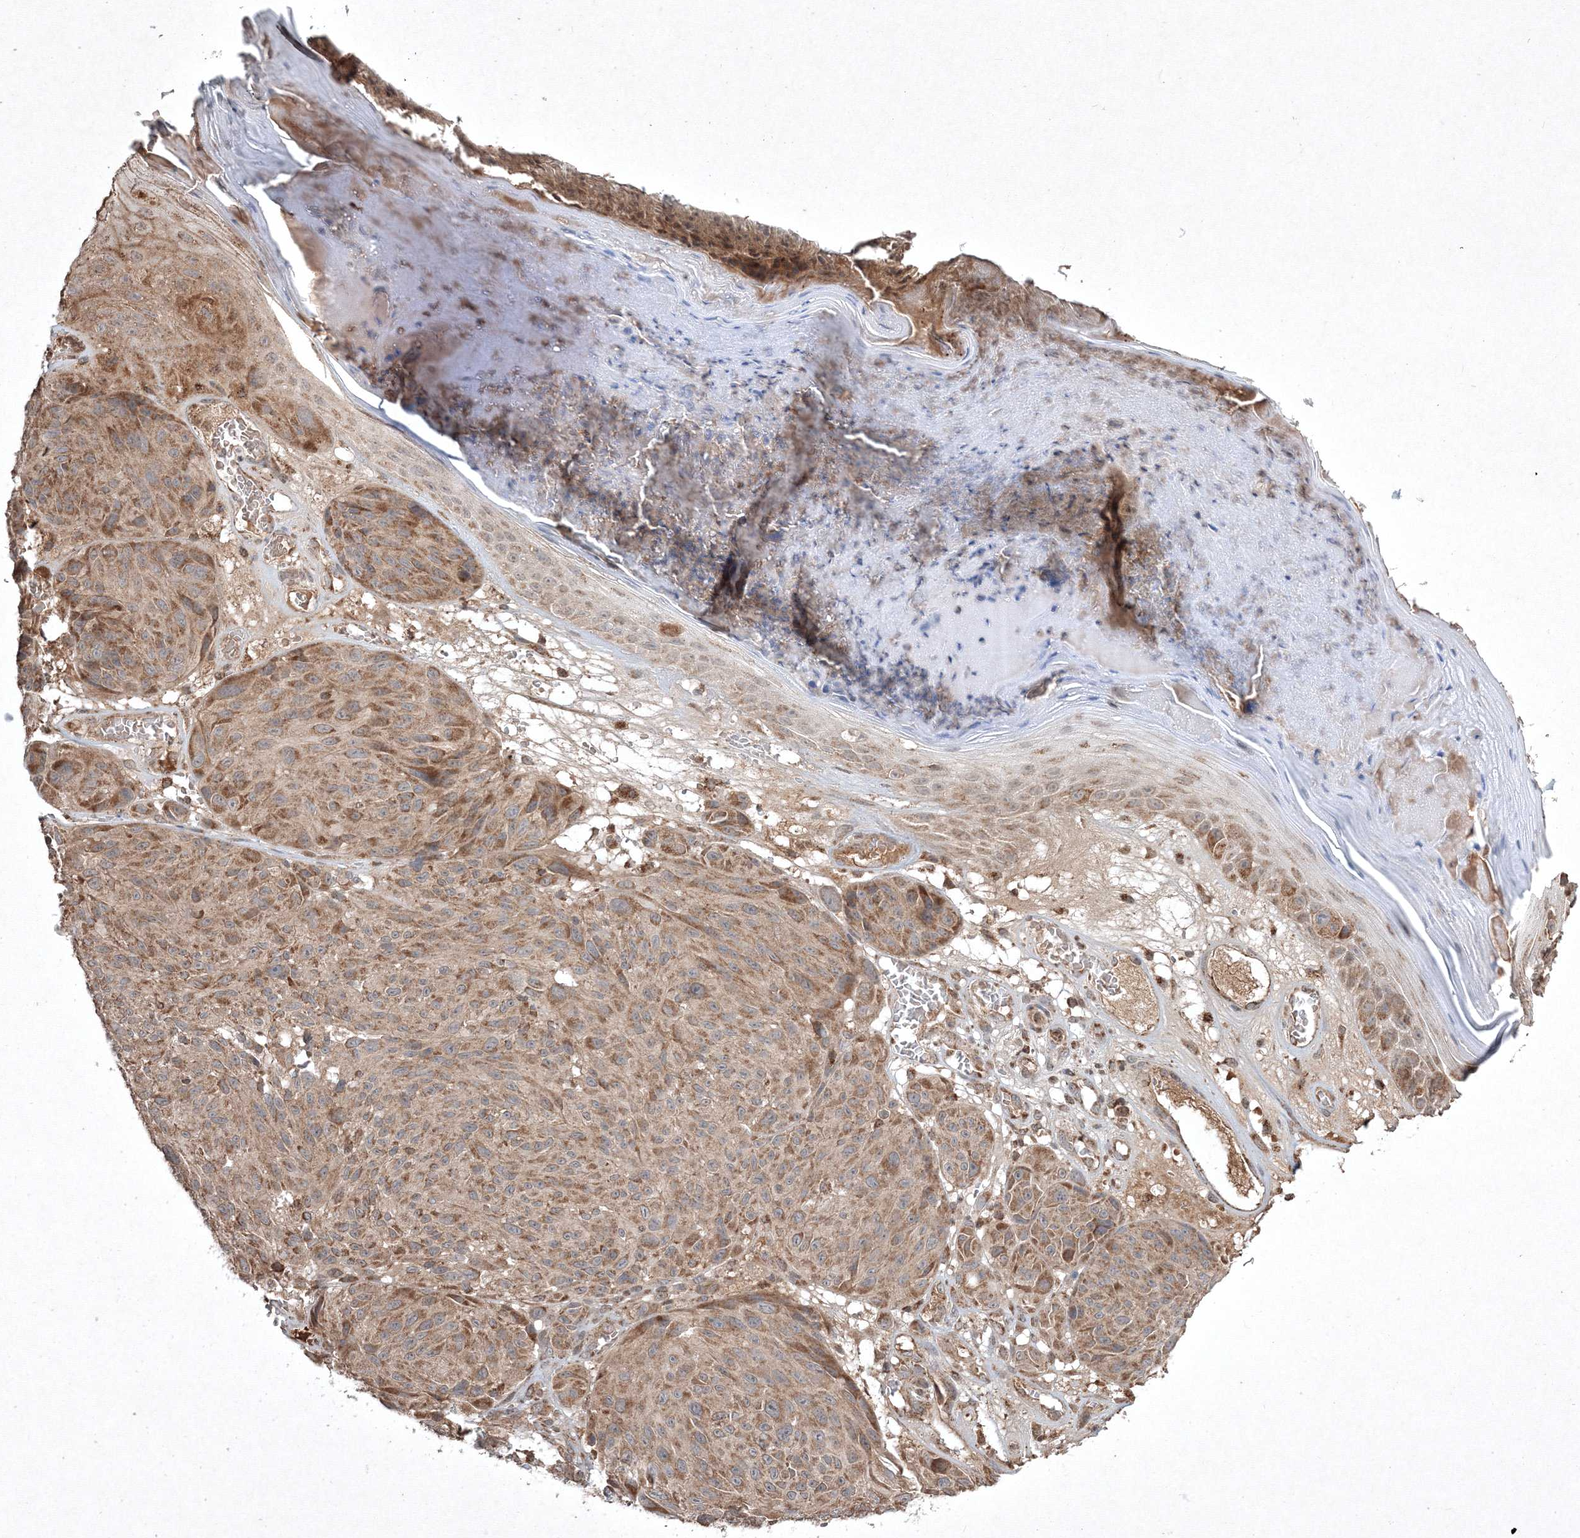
{"staining": {"intensity": "moderate", "quantity": ">75%", "location": "cytoplasmic/membranous"}, "tissue": "melanoma", "cell_type": "Tumor cells", "image_type": "cancer", "snomed": [{"axis": "morphology", "description": "Malignant melanoma, NOS"}, {"axis": "topography", "description": "Skin"}], "caption": "This is an image of immunohistochemistry staining of malignant melanoma, which shows moderate staining in the cytoplasmic/membranous of tumor cells.", "gene": "PLTP", "patient": {"sex": "male", "age": 83}}